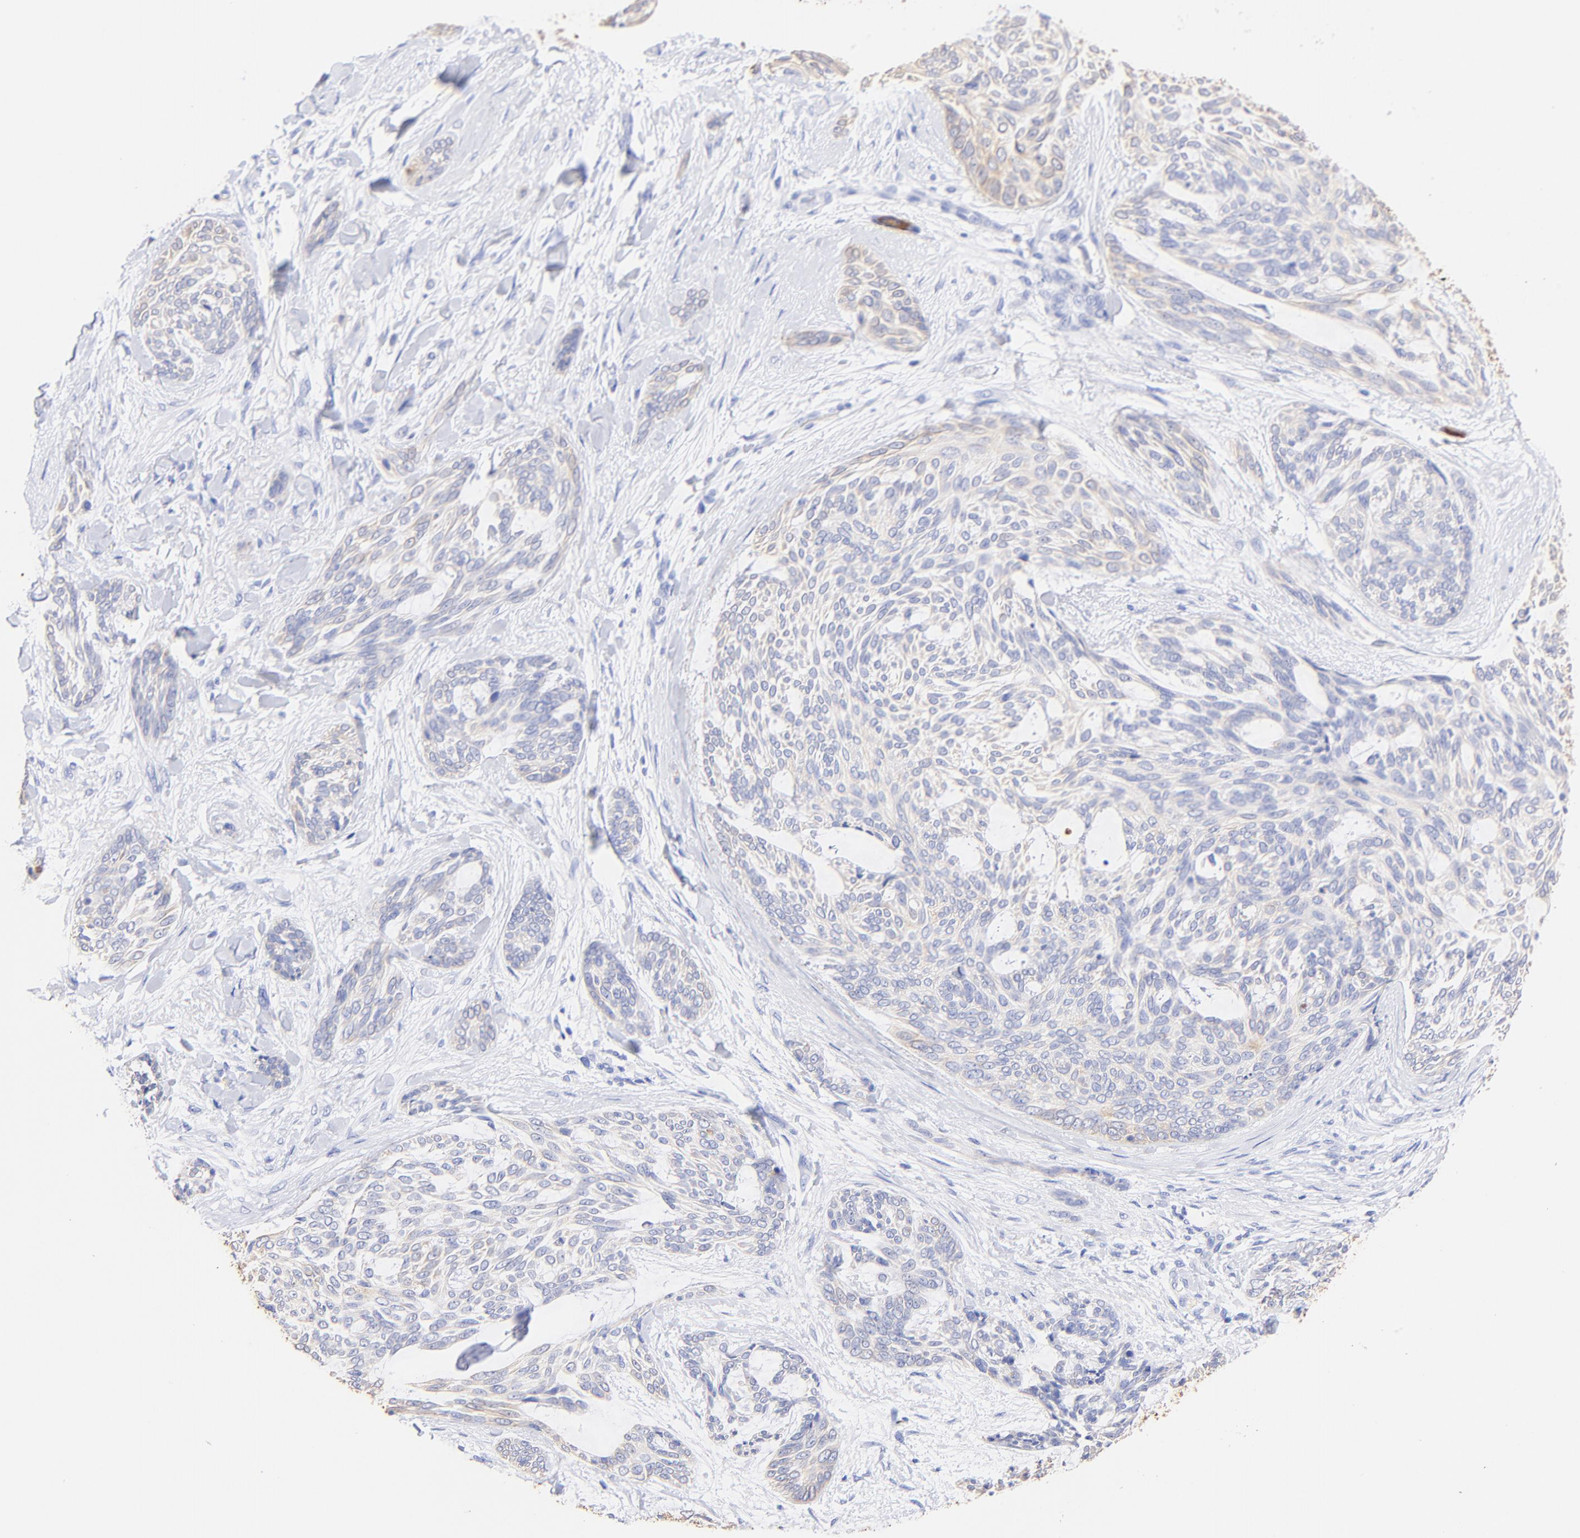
{"staining": {"intensity": "negative", "quantity": "none", "location": "none"}, "tissue": "skin cancer", "cell_type": "Tumor cells", "image_type": "cancer", "snomed": [{"axis": "morphology", "description": "Normal tissue, NOS"}, {"axis": "morphology", "description": "Basal cell carcinoma"}, {"axis": "topography", "description": "Skin"}], "caption": "Tumor cells show no significant expression in skin cancer (basal cell carcinoma).", "gene": "KRT19", "patient": {"sex": "female", "age": 71}}